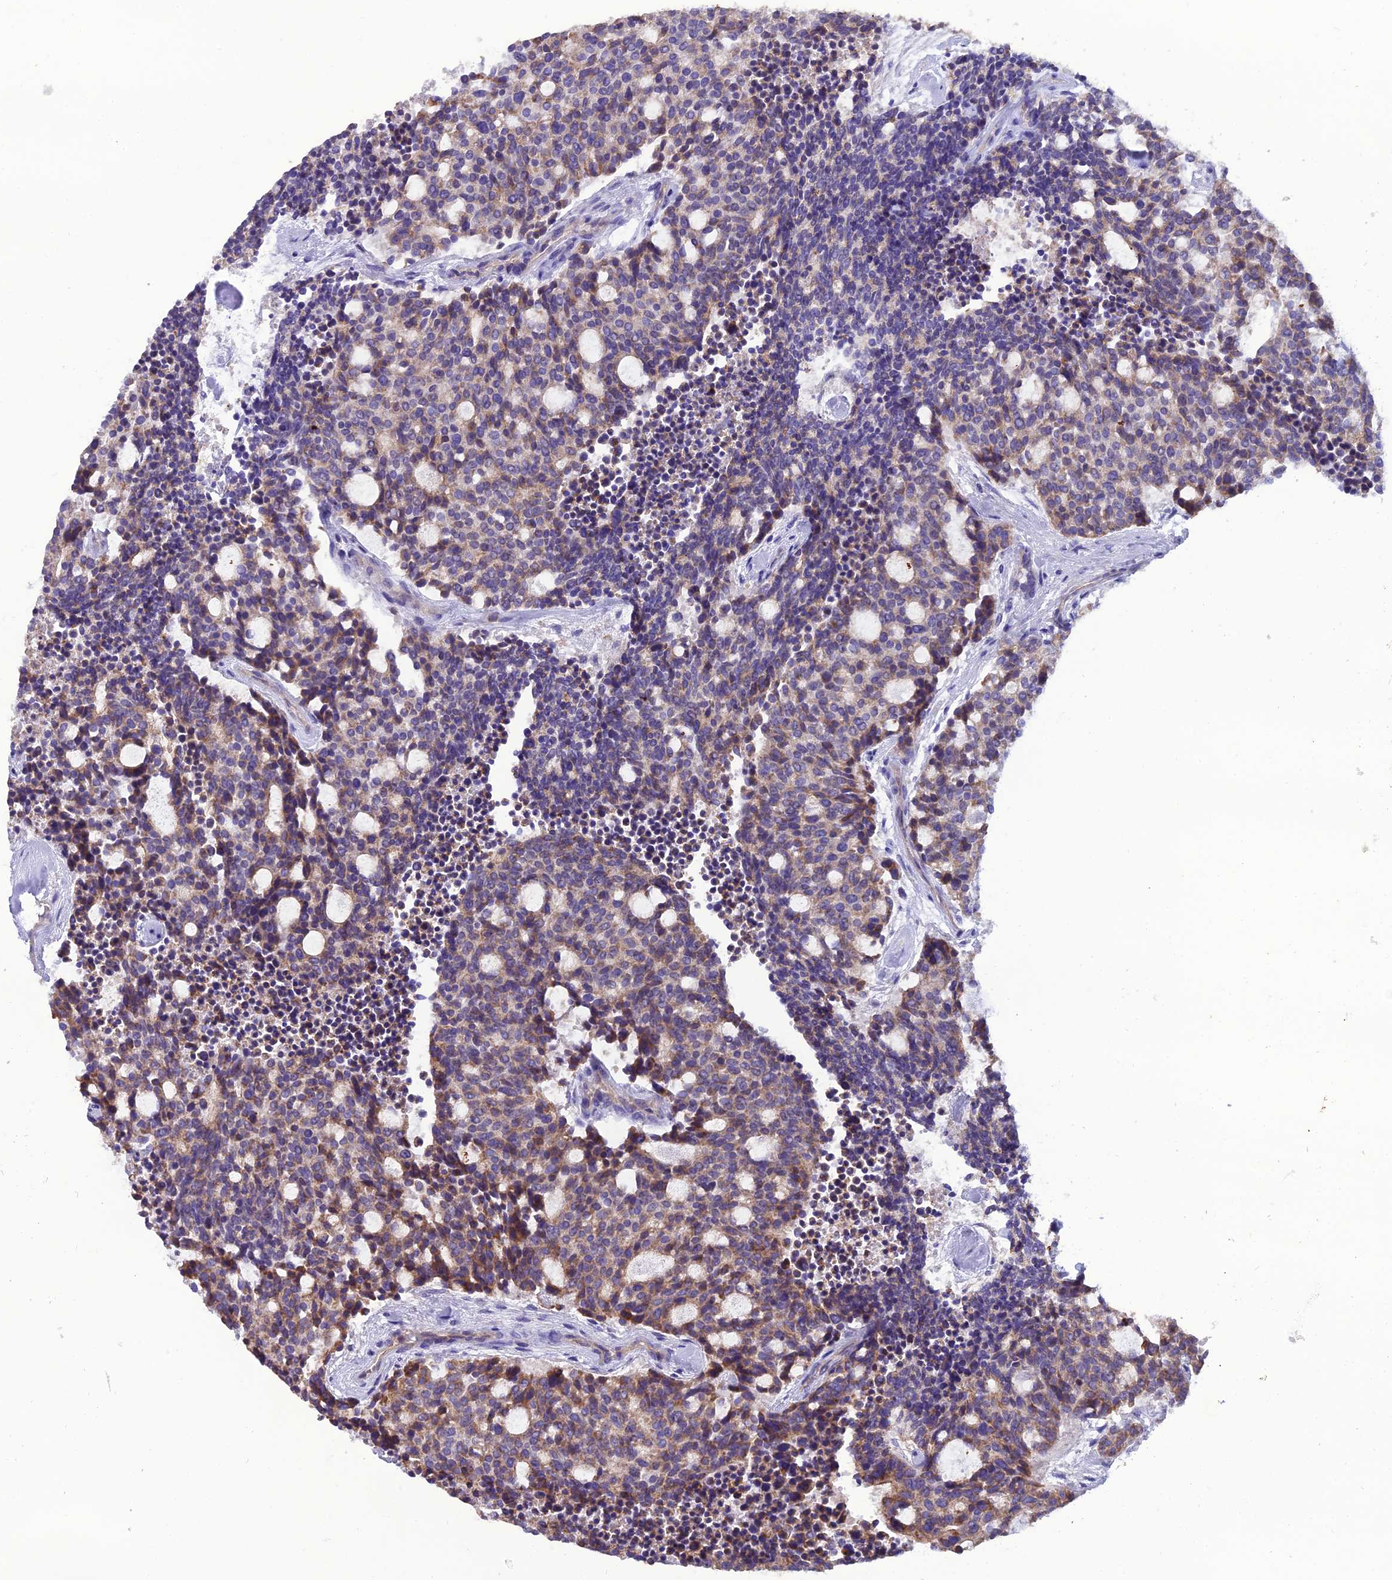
{"staining": {"intensity": "moderate", "quantity": "<25%", "location": "cytoplasmic/membranous"}, "tissue": "carcinoid", "cell_type": "Tumor cells", "image_type": "cancer", "snomed": [{"axis": "morphology", "description": "Carcinoid, malignant, NOS"}, {"axis": "topography", "description": "Pancreas"}], "caption": "High-power microscopy captured an IHC image of carcinoid (malignant), revealing moderate cytoplasmic/membranous staining in approximately <25% of tumor cells.", "gene": "GPD1", "patient": {"sex": "female", "age": 54}}